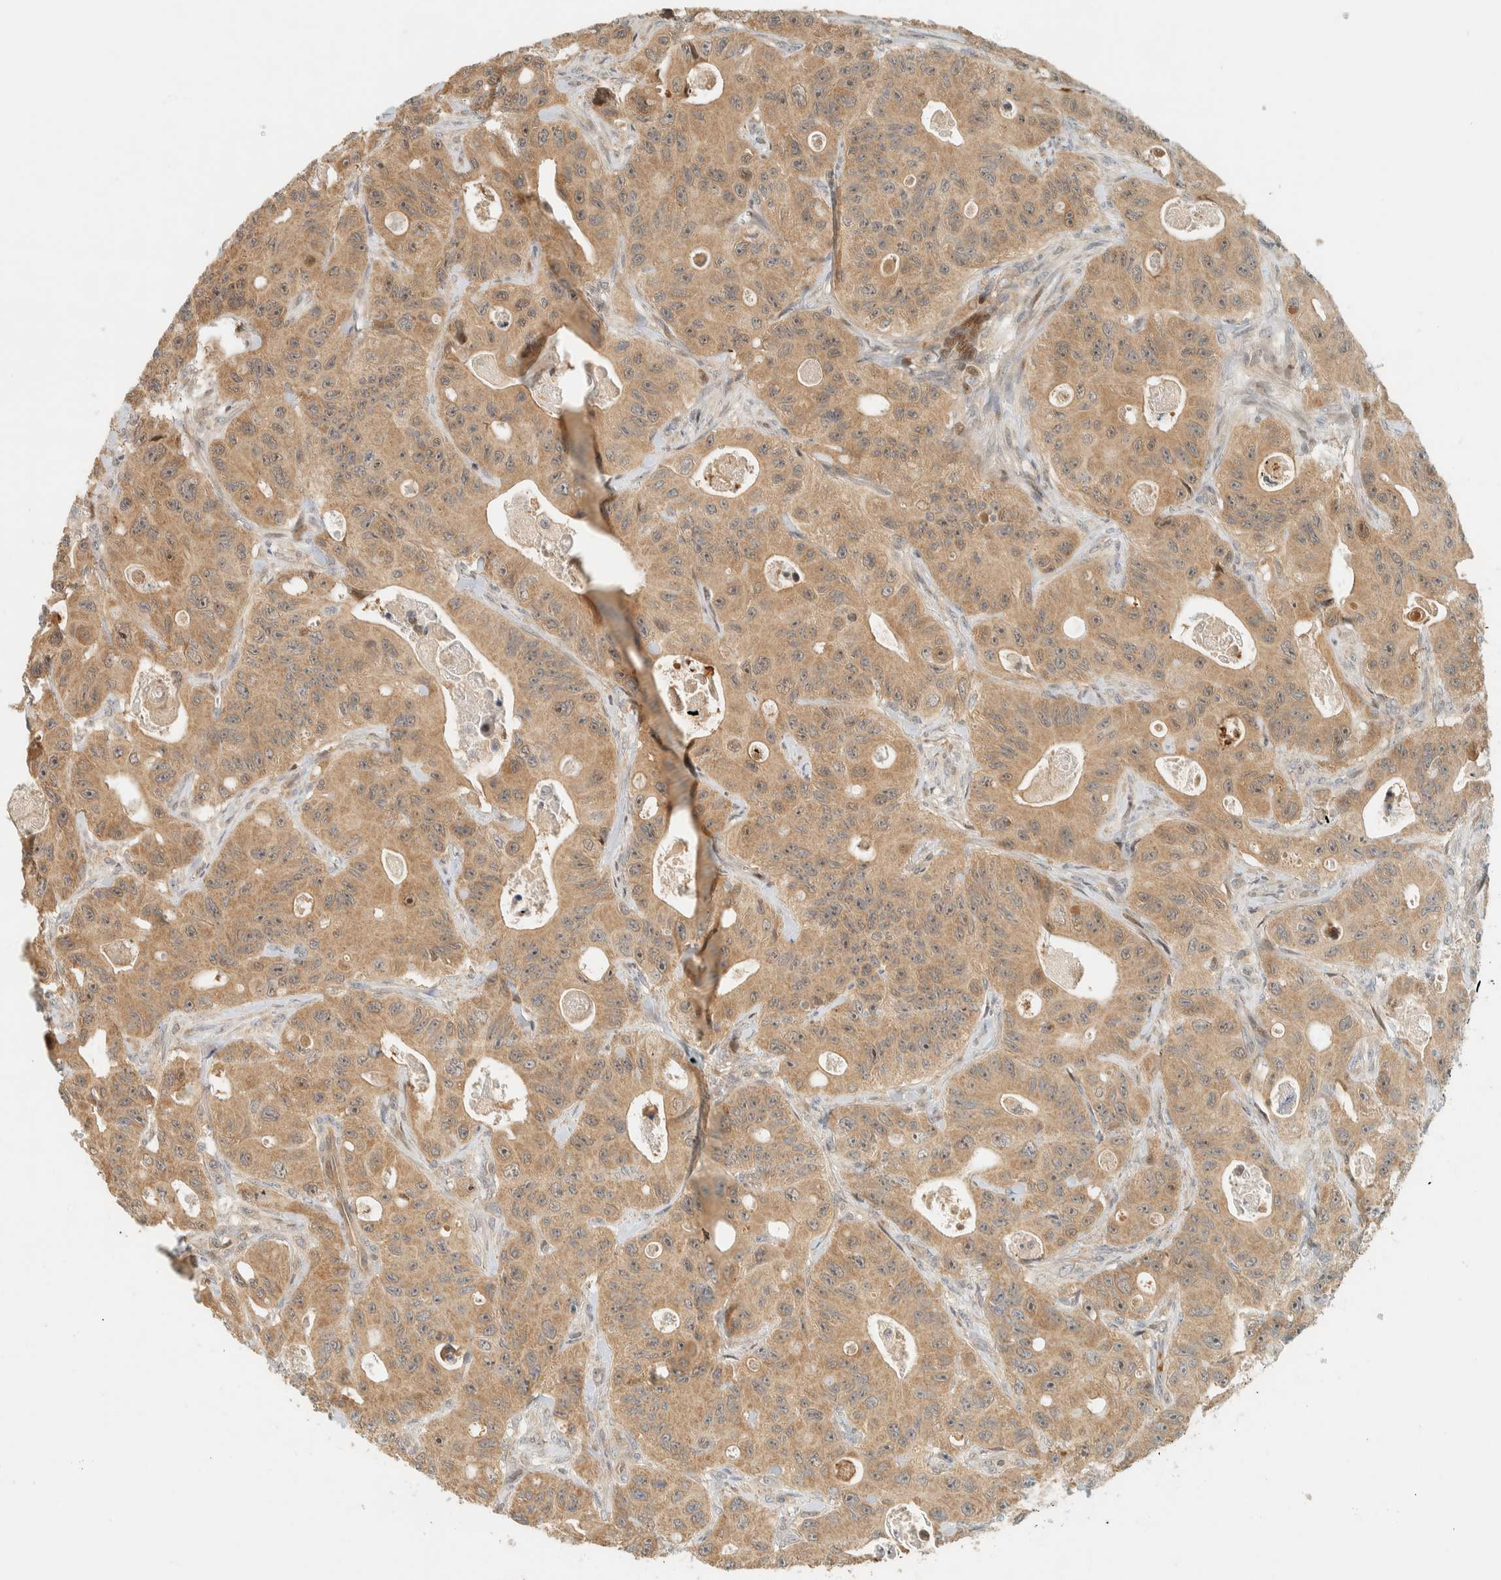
{"staining": {"intensity": "weak", "quantity": ">75%", "location": "cytoplasmic/membranous"}, "tissue": "colorectal cancer", "cell_type": "Tumor cells", "image_type": "cancer", "snomed": [{"axis": "morphology", "description": "Adenocarcinoma, NOS"}, {"axis": "topography", "description": "Colon"}], "caption": "A histopathology image showing weak cytoplasmic/membranous staining in about >75% of tumor cells in colorectal cancer (adenocarcinoma), as visualized by brown immunohistochemical staining.", "gene": "CCDC171", "patient": {"sex": "female", "age": 46}}